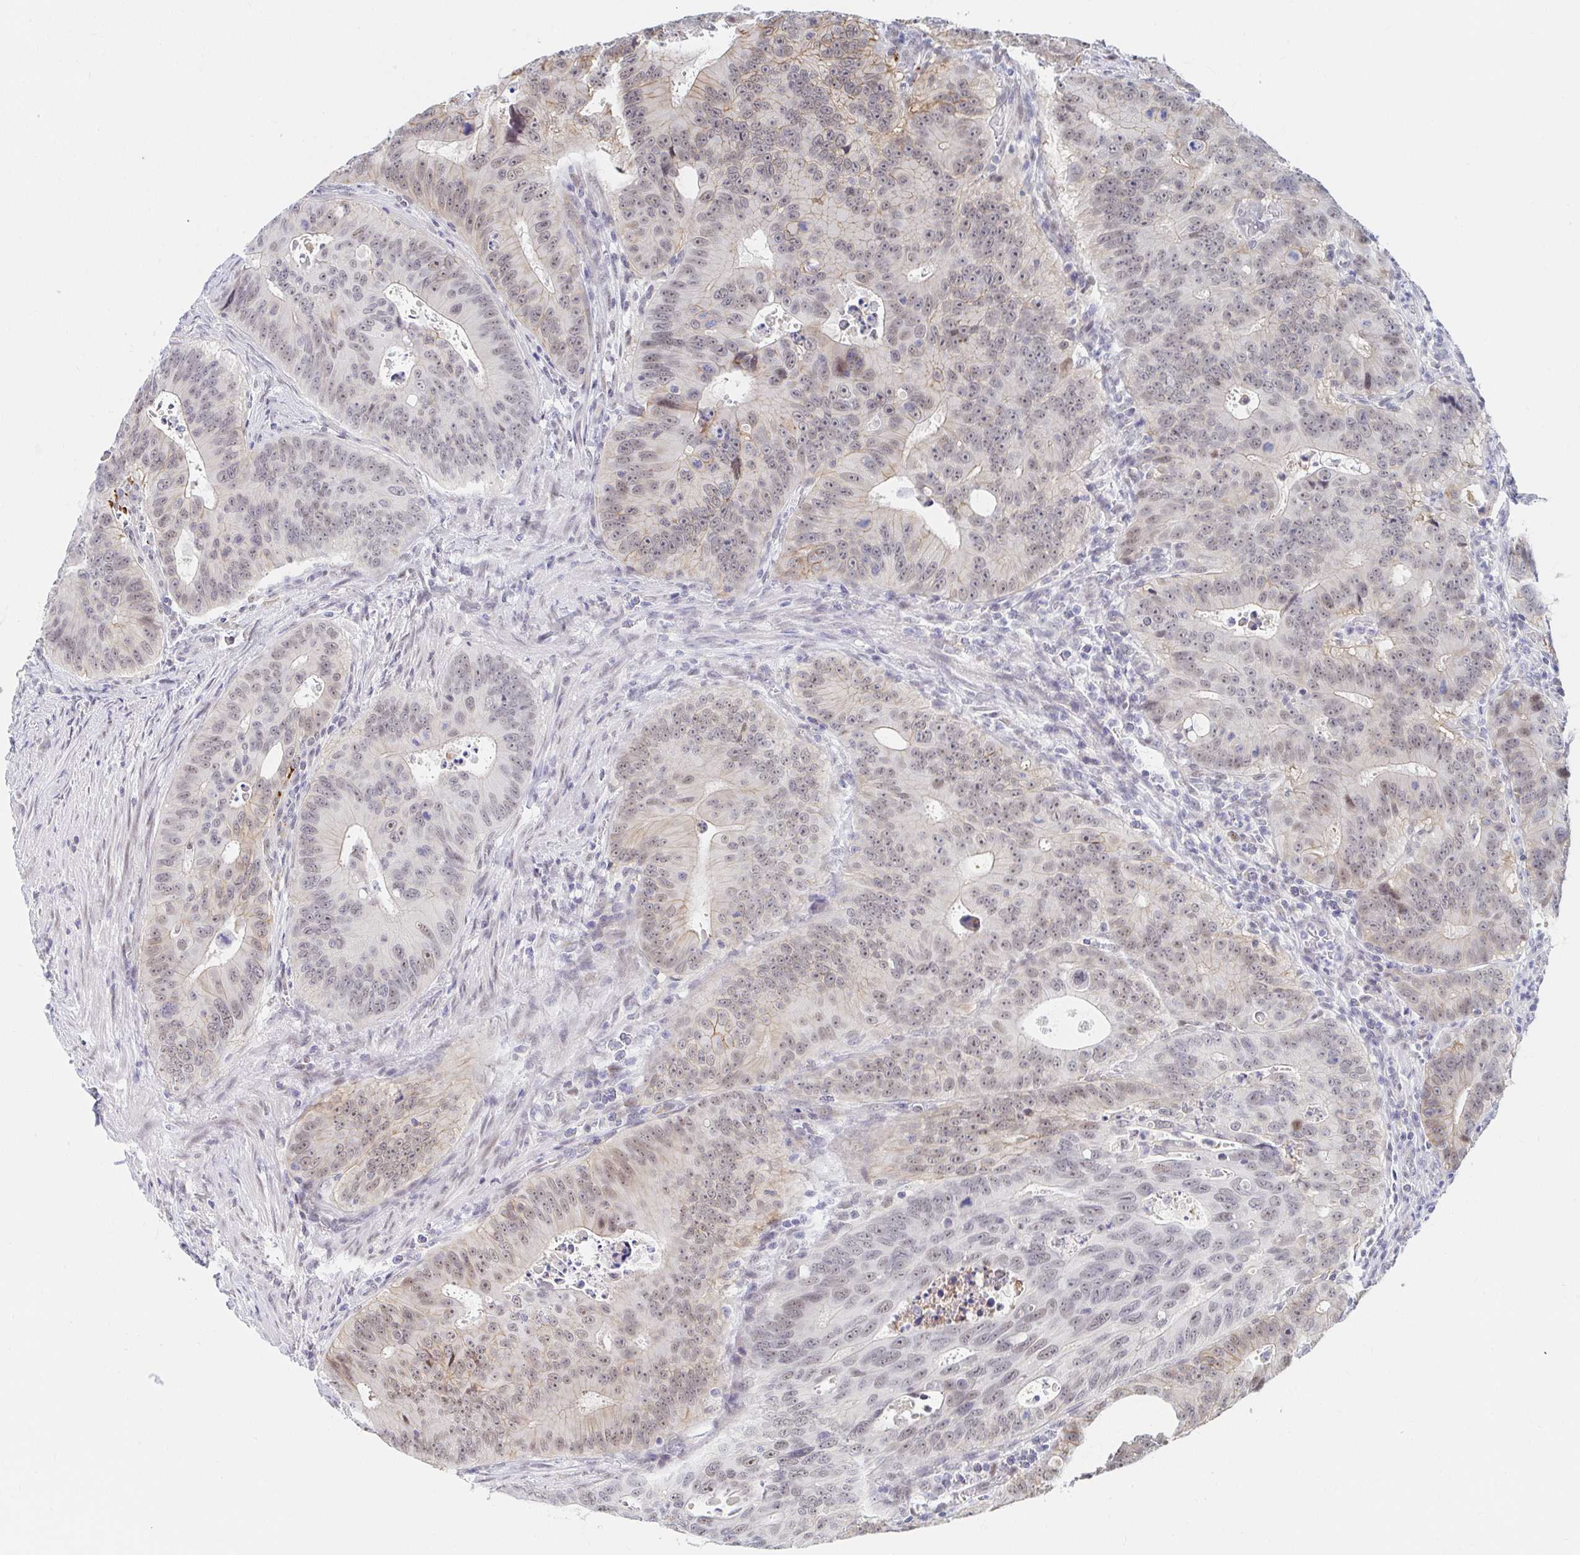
{"staining": {"intensity": "weak", "quantity": "25%-75%", "location": "cytoplasmic/membranous,nuclear"}, "tissue": "colorectal cancer", "cell_type": "Tumor cells", "image_type": "cancer", "snomed": [{"axis": "morphology", "description": "Adenocarcinoma, NOS"}, {"axis": "topography", "description": "Colon"}], "caption": "Immunohistochemistry (IHC) image of neoplastic tissue: colorectal adenocarcinoma stained using immunohistochemistry (IHC) displays low levels of weak protein expression localized specifically in the cytoplasmic/membranous and nuclear of tumor cells, appearing as a cytoplasmic/membranous and nuclear brown color.", "gene": "COL28A1", "patient": {"sex": "male", "age": 62}}